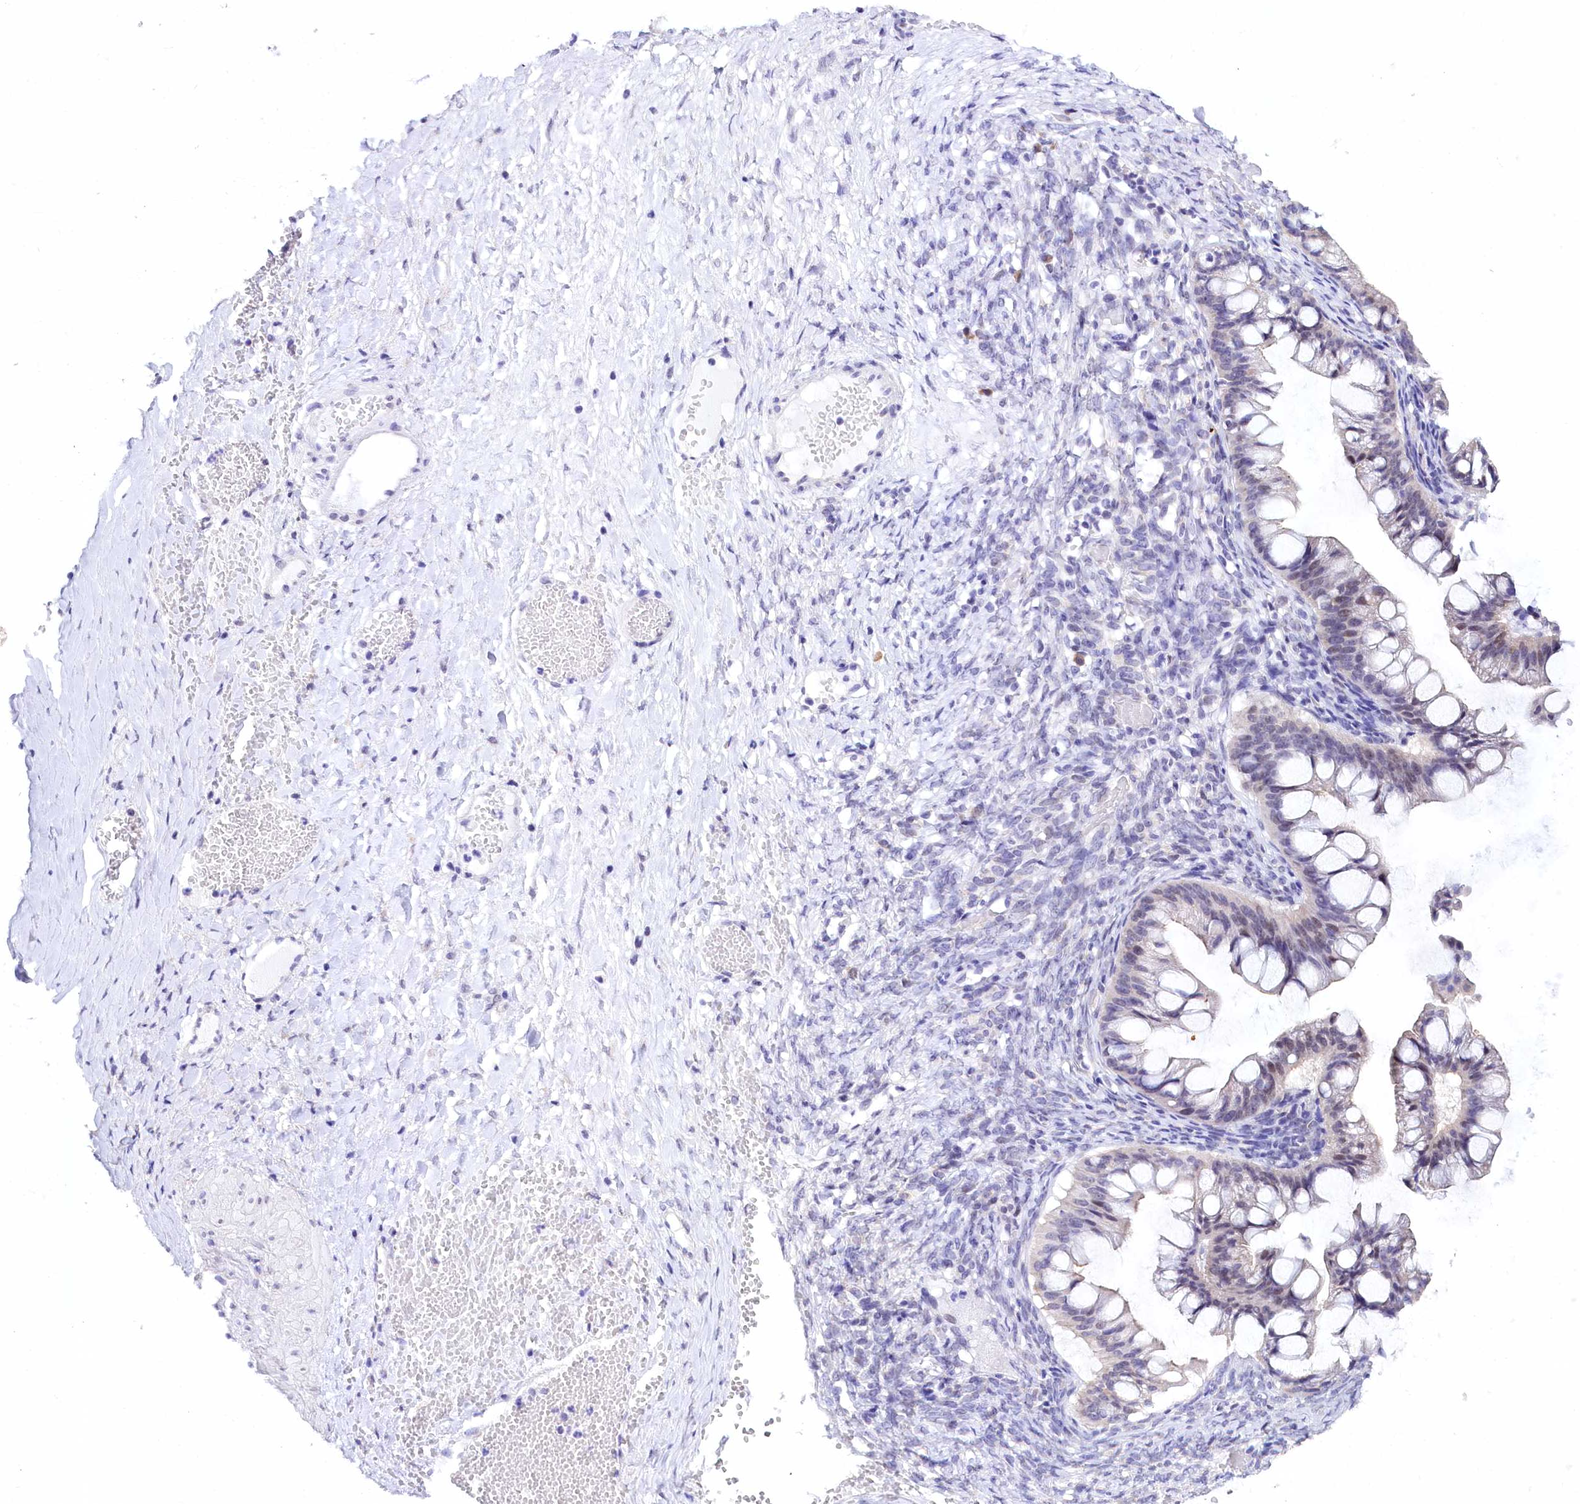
{"staining": {"intensity": "weak", "quantity": "<25%", "location": "nuclear"}, "tissue": "ovarian cancer", "cell_type": "Tumor cells", "image_type": "cancer", "snomed": [{"axis": "morphology", "description": "Cystadenocarcinoma, mucinous, NOS"}, {"axis": "topography", "description": "Ovary"}], "caption": "DAB (3,3'-diaminobenzidine) immunohistochemical staining of ovarian mucinous cystadenocarcinoma reveals no significant positivity in tumor cells. (DAB immunohistochemistry (IHC) visualized using brightfield microscopy, high magnification).", "gene": "SPATS2", "patient": {"sex": "female", "age": 73}}